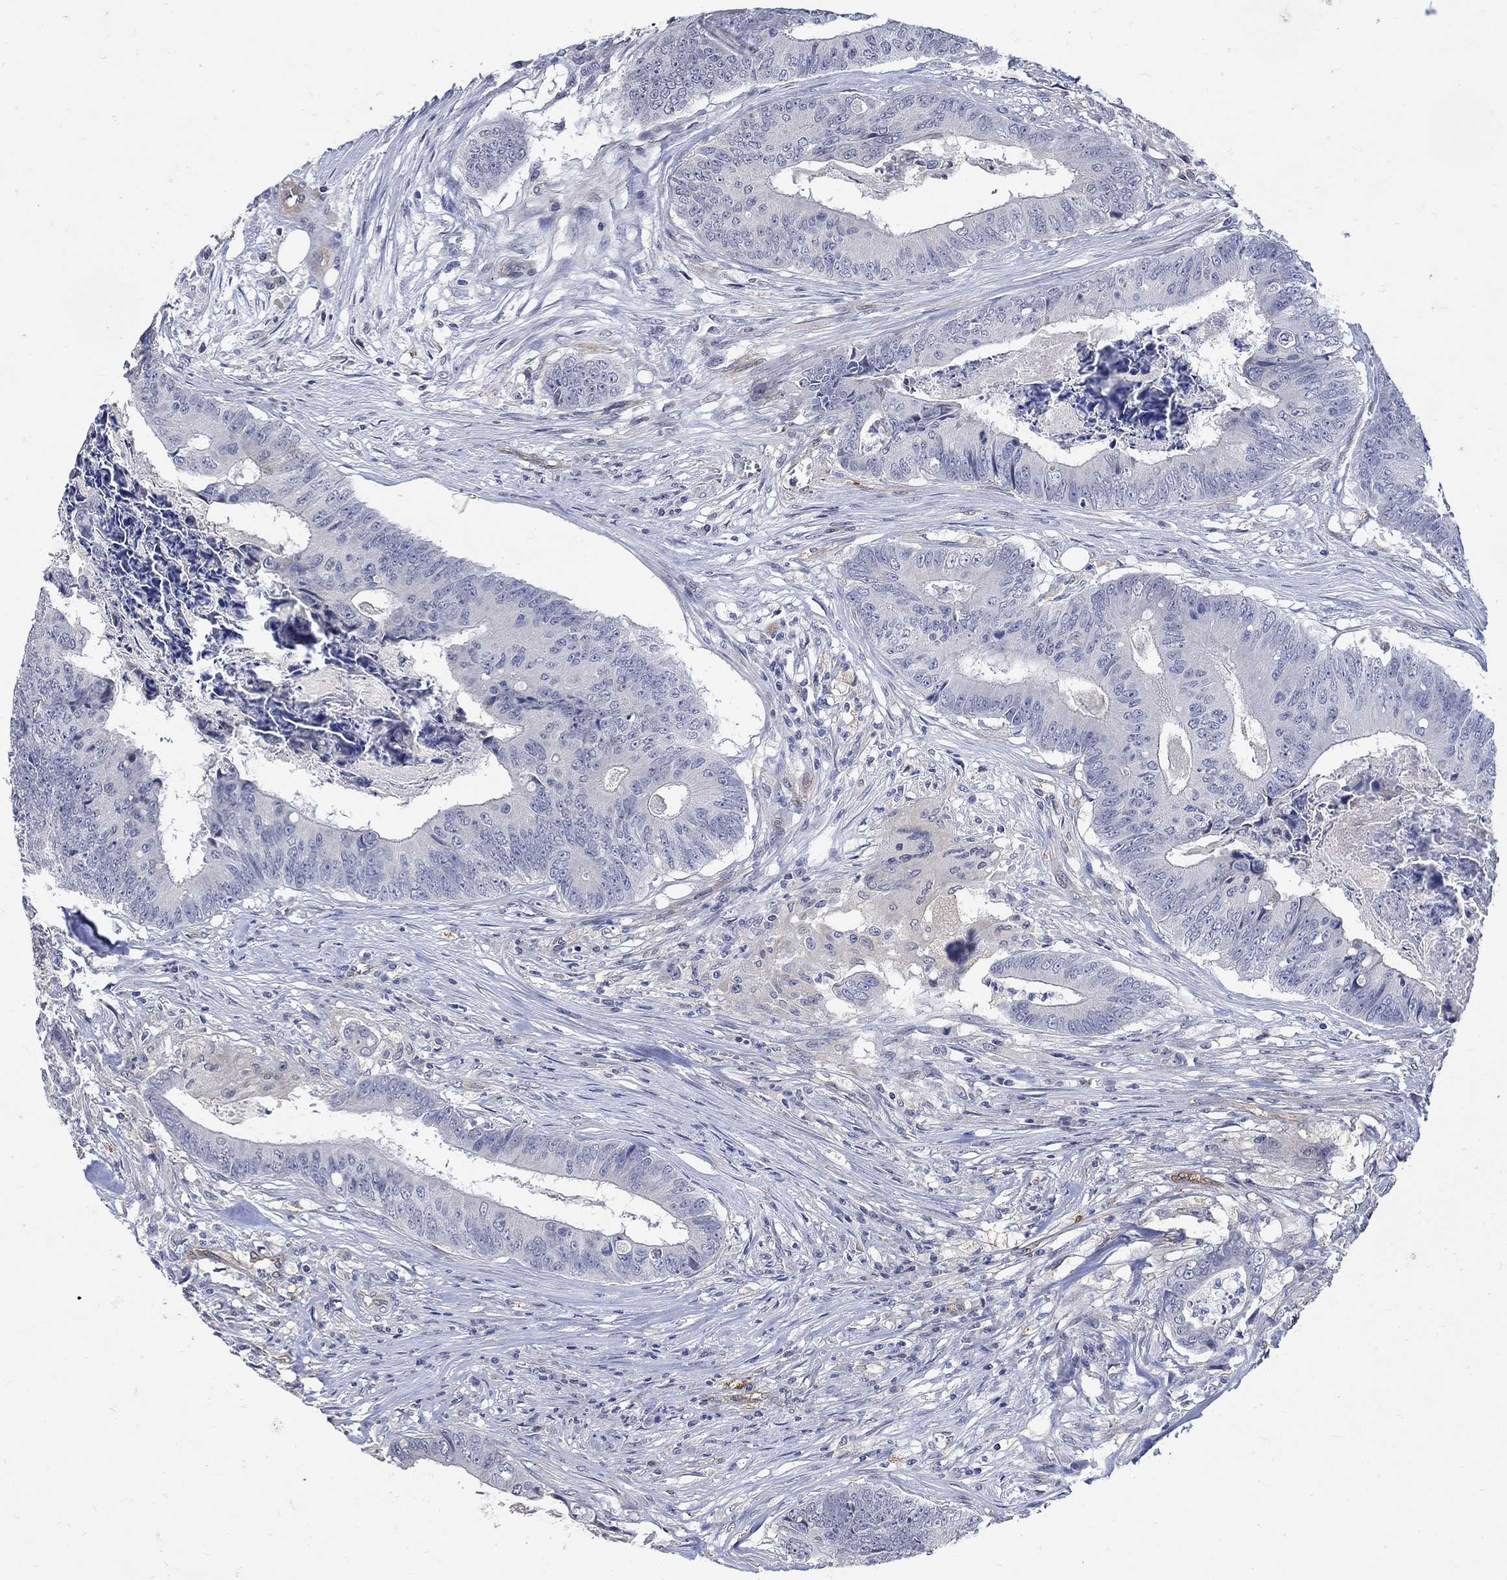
{"staining": {"intensity": "negative", "quantity": "none", "location": "none"}, "tissue": "colorectal cancer", "cell_type": "Tumor cells", "image_type": "cancer", "snomed": [{"axis": "morphology", "description": "Adenocarcinoma, NOS"}, {"axis": "topography", "description": "Colon"}], "caption": "Immunohistochemistry photomicrograph of colorectal cancer stained for a protein (brown), which shows no expression in tumor cells.", "gene": "TGM2", "patient": {"sex": "male", "age": 84}}